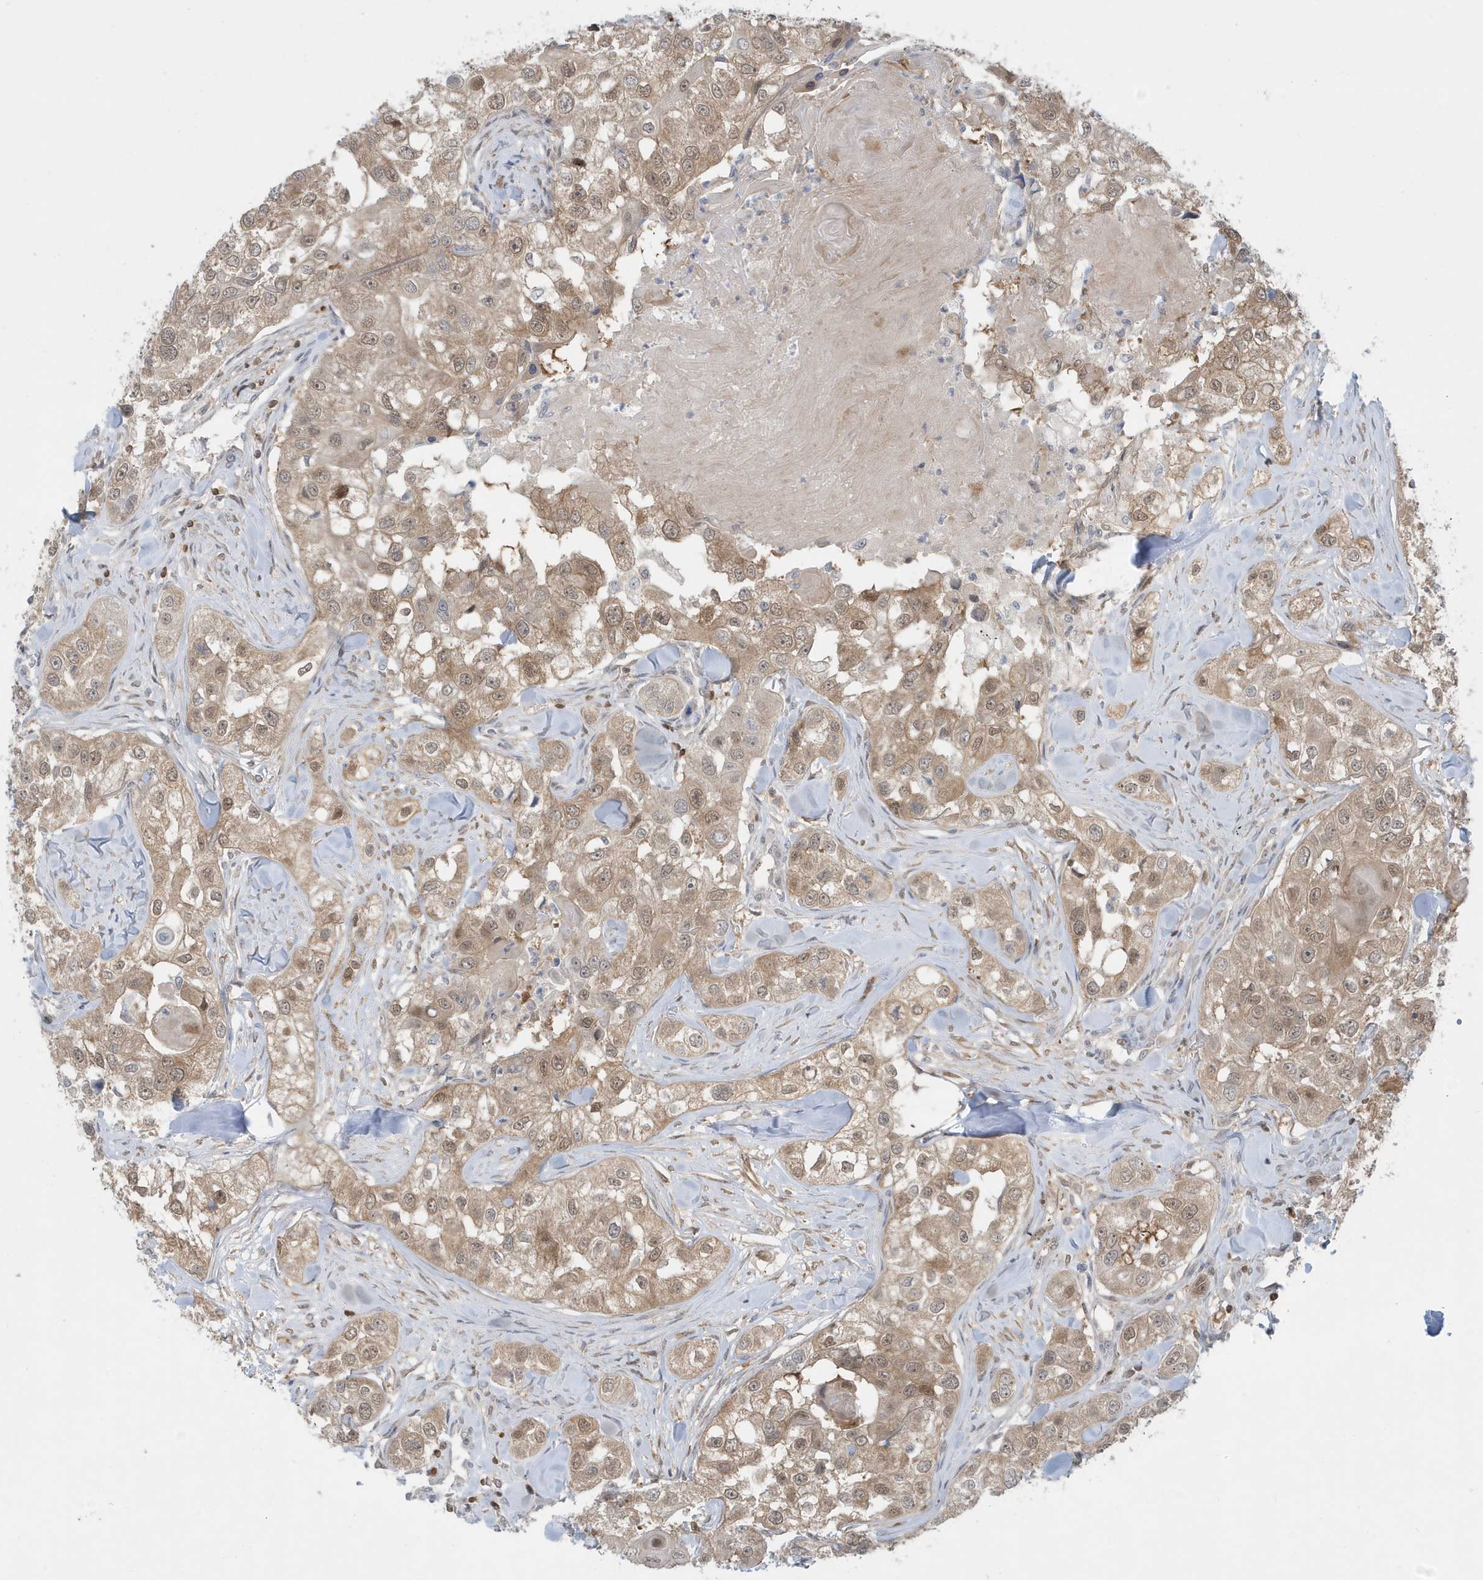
{"staining": {"intensity": "moderate", "quantity": ">75%", "location": "cytoplasmic/membranous,nuclear"}, "tissue": "head and neck cancer", "cell_type": "Tumor cells", "image_type": "cancer", "snomed": [{"axis": "morphology", "description": "Normal tissue, NOS"}, {"axis": "morphology", "description": "Squamous cell carcinoma, NOS"}, {"axis": "topography", "description": "Skeletal muscle"}, {"axis": "topography", "description": "Head-Neck"}], "caption": "The histopathology image displays staining of head and neck cancer, revealing moderate cytoplasmic/membranous and nuclear protein positivity (brown color) within tumor cells.", "gene": "OGA", "patient": {"sex": "male", "age": 51}}